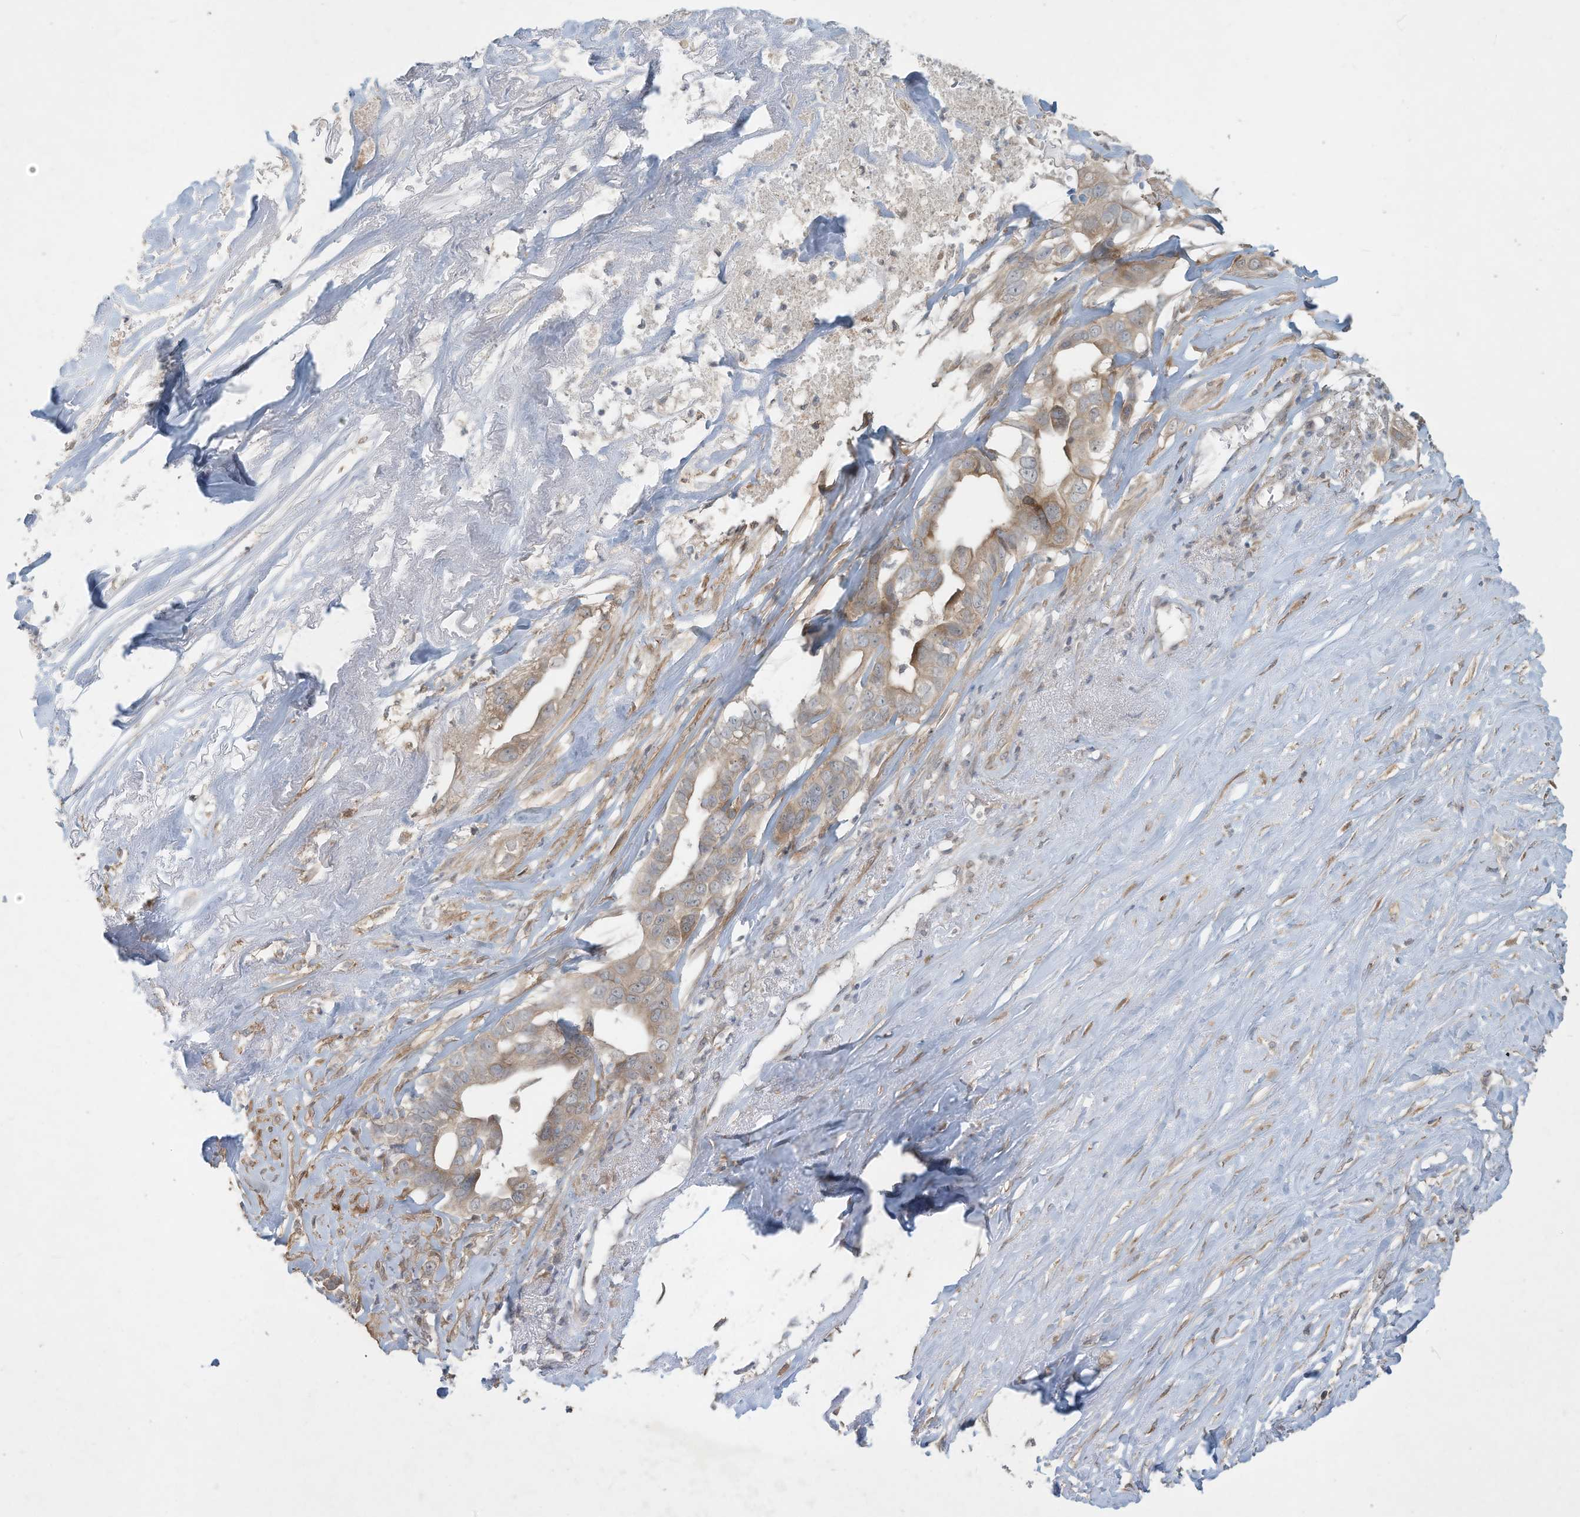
{"staining": {"intensity": "weak", "quantity": "25%-75%", "location": "cytoplasmic/membranous"}, "tissue": "liver cancer", "cell_type": "Tumor cells", "image_type": "cancer", "snomed": [{"axis": "morphology", "description": "Cholangiocarcinoma"}, {"axis": "topography", "description": "Liver"}], "caption": "Protein staining of liver cancer (cholangiocarcinoma) tissue demonstrates weak cytoplasmic/membranous staining in about 25%-75% of tumor cells. (DAB = brown stain, brightfield microscopy at high magnification).", "gene": "MAGIX", "patient": {"sex": "female", "age": 79}}